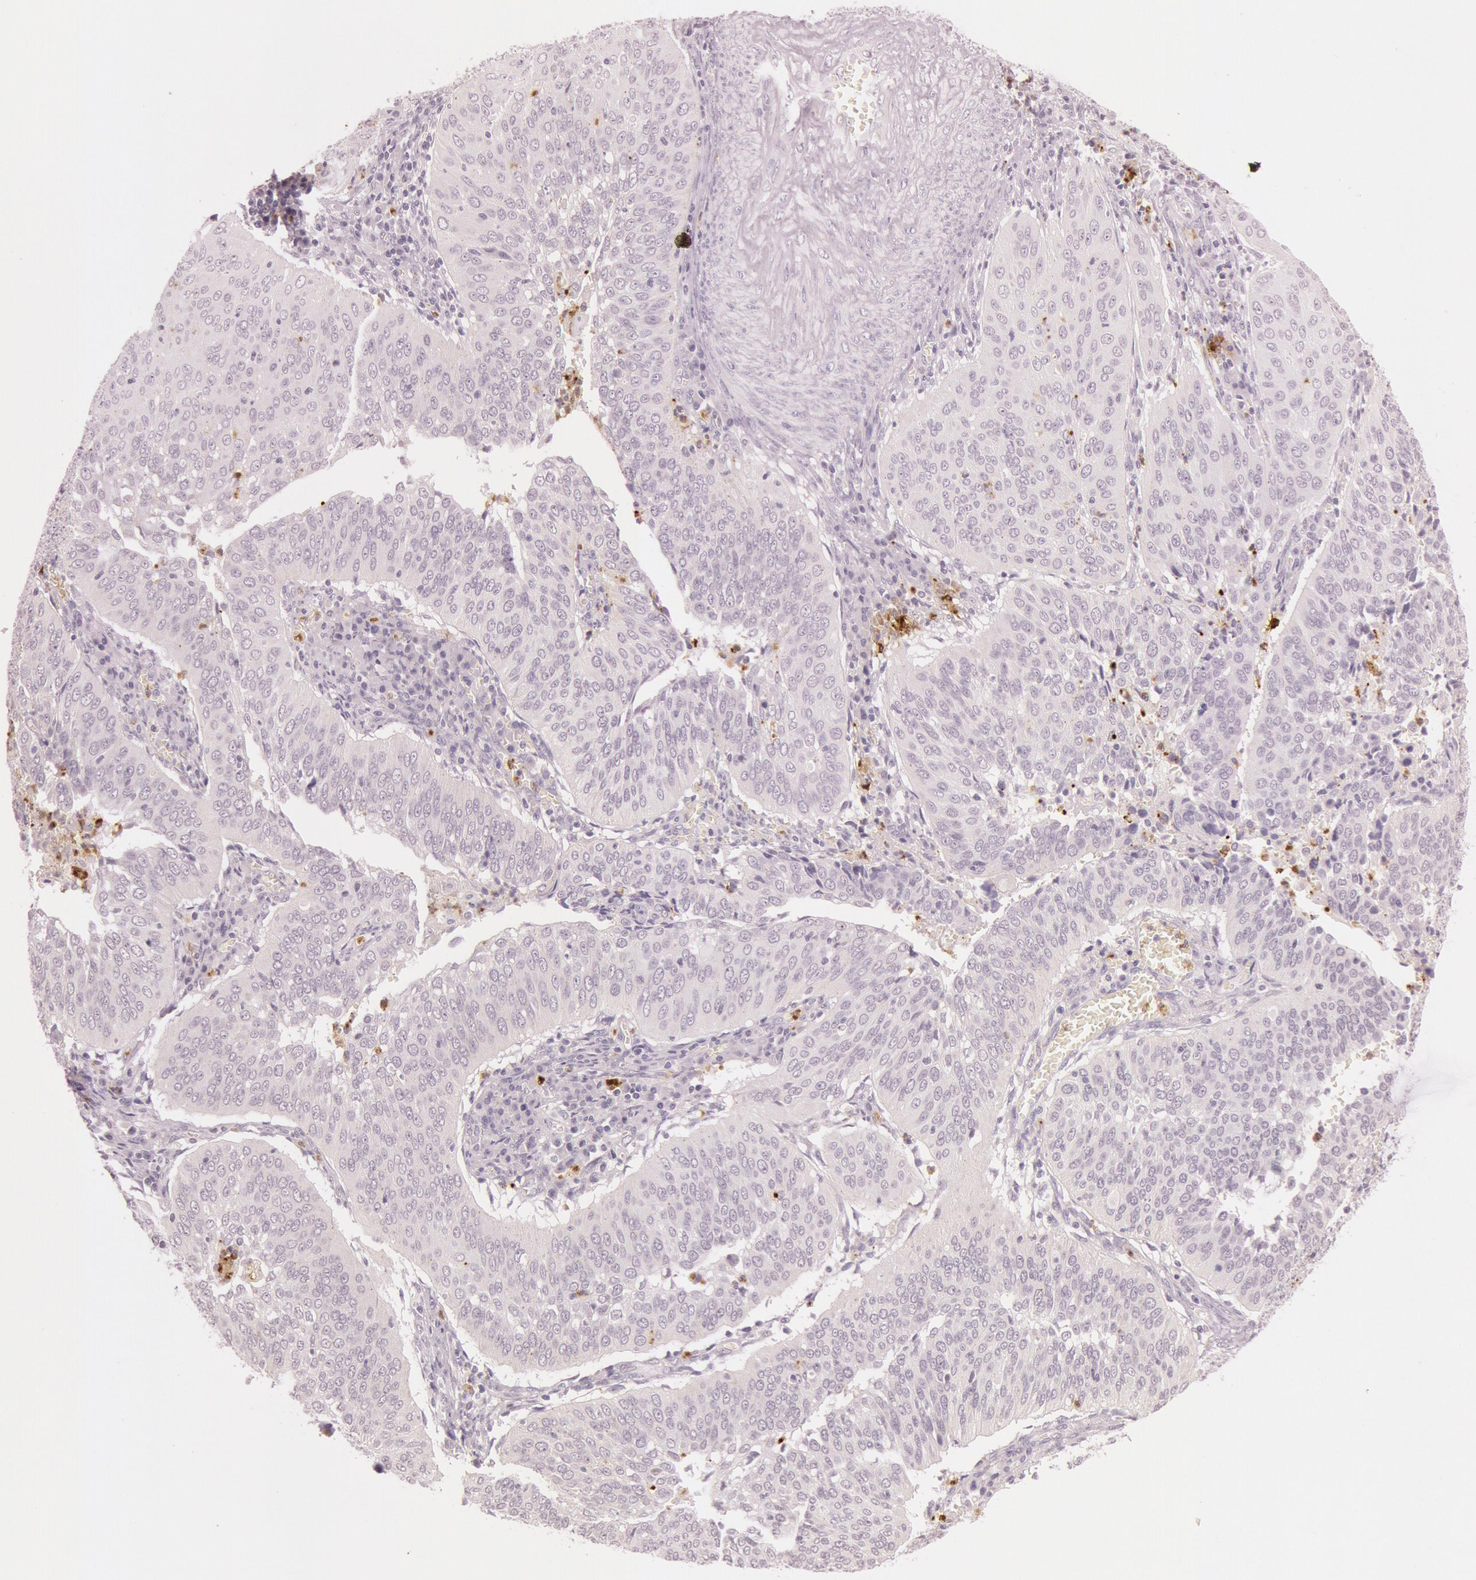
{"staining": {"intensity": "negative", "quantity": "none", "location": "none"}, "tissue": "cervical cancer", "cell_type": "Tumor cells", "image_type": "cancer", "snomed": [{"axis": "morphology", "description": "Squamous cell carcinoma, NOS"}, {"axis": "topography", "description": "Cervix"}], "caption": "Immunohistochemical staining of cervical cancer displays no significant positivity in tumor cells.", "gene": "KDM6A", "patient": {"sex": "female", "age": 39}}